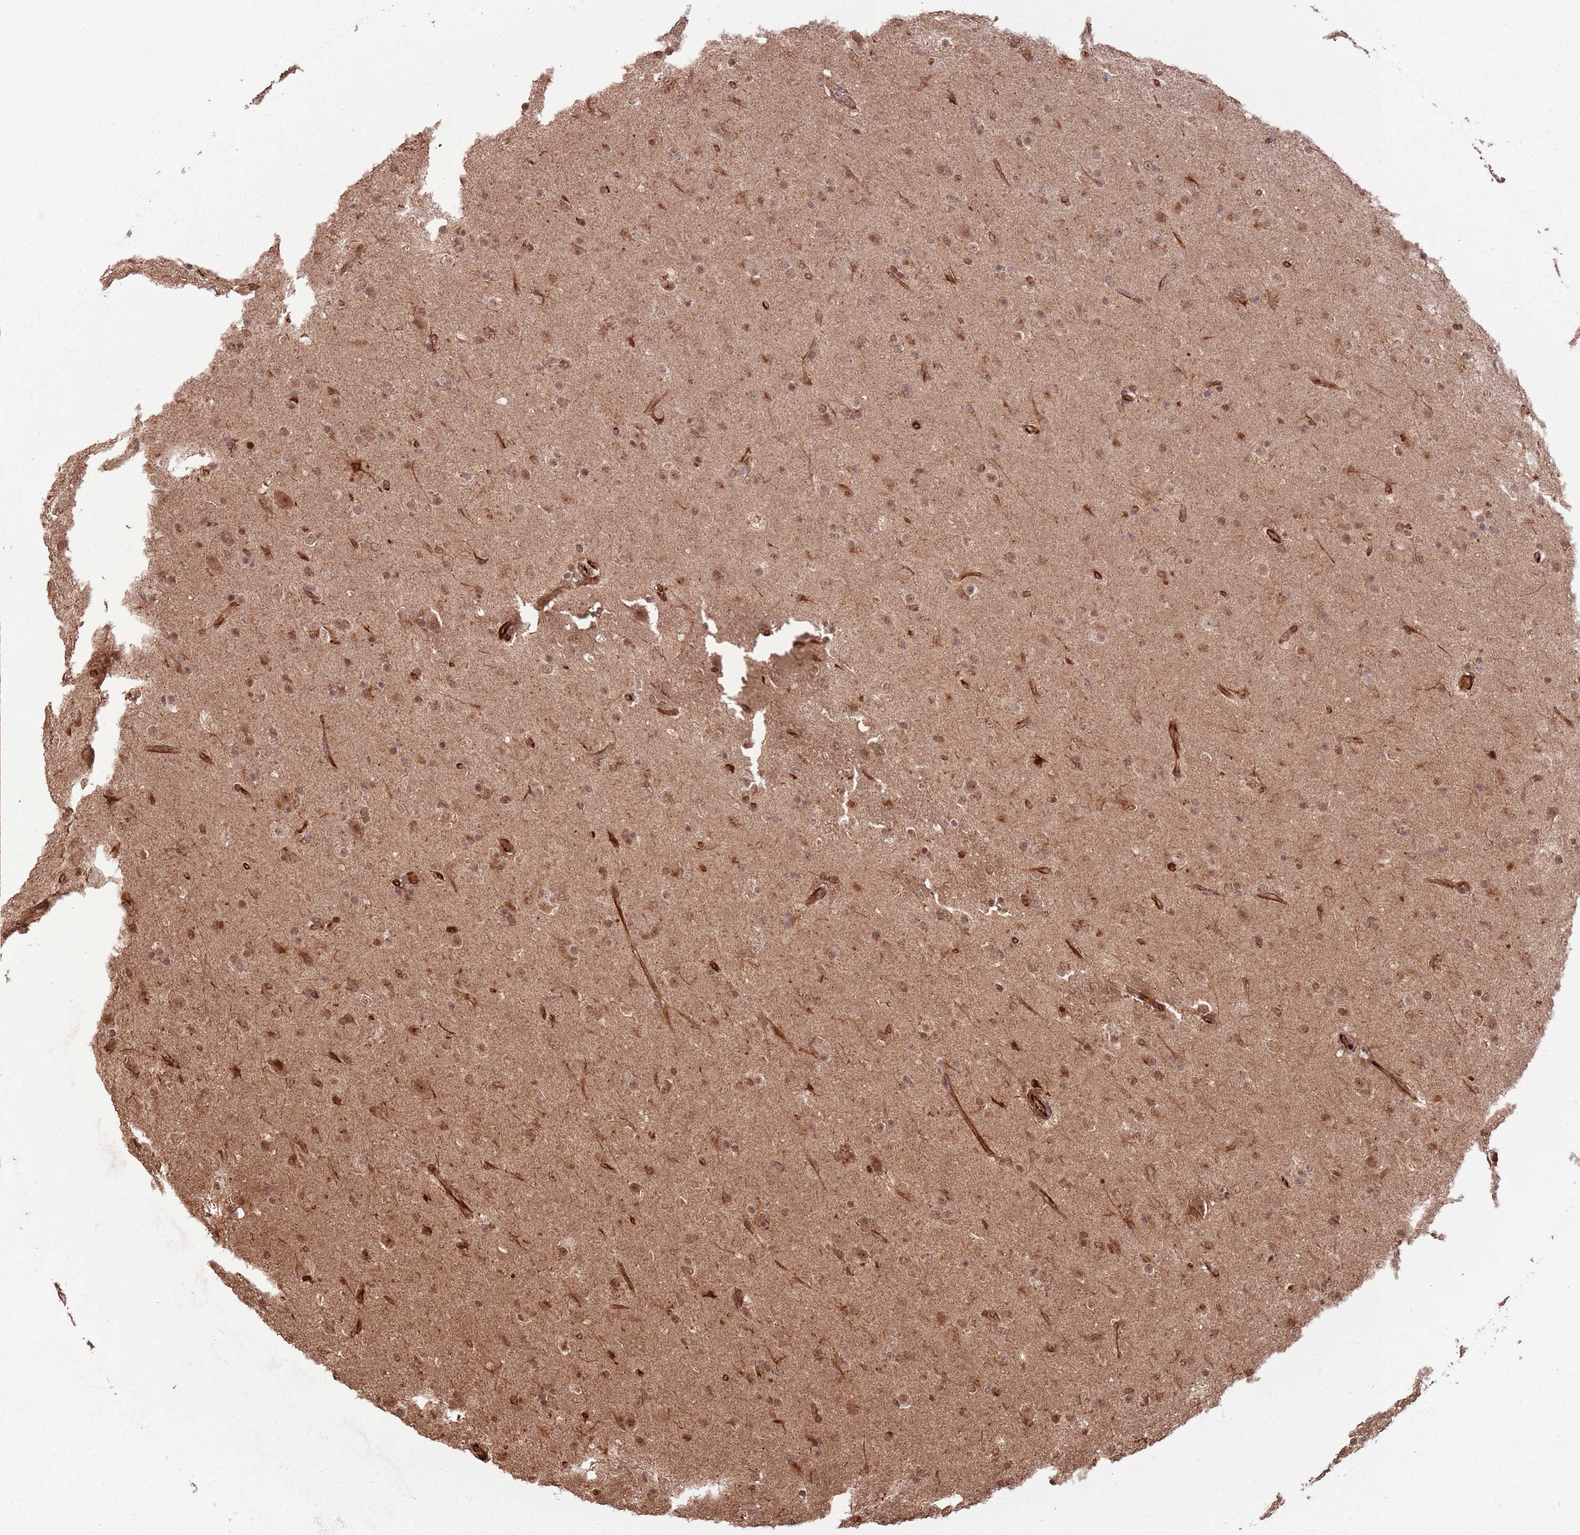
{"staining": {"intensity": "moderate", "quantity": ">75%", "location": "cytoplasmic/membranous,nuclear"}, "tissue": "glioma", "cell_type": "Tumor cells", "image_type": "cancer", "snomed": [{"axis": "morphology", "description": "Glioma, malignant, Low grade"}, {"axis": "topography", "description": "Brain"}], "caption": "Protein analysis of glioma tissue demonstrates moderate cytoplasmic/membranous and nuclear expression in approximately >75% of tumor cells.", "gene": "ADAMTS3", "patient": {"sex": "male", "age": 65}}